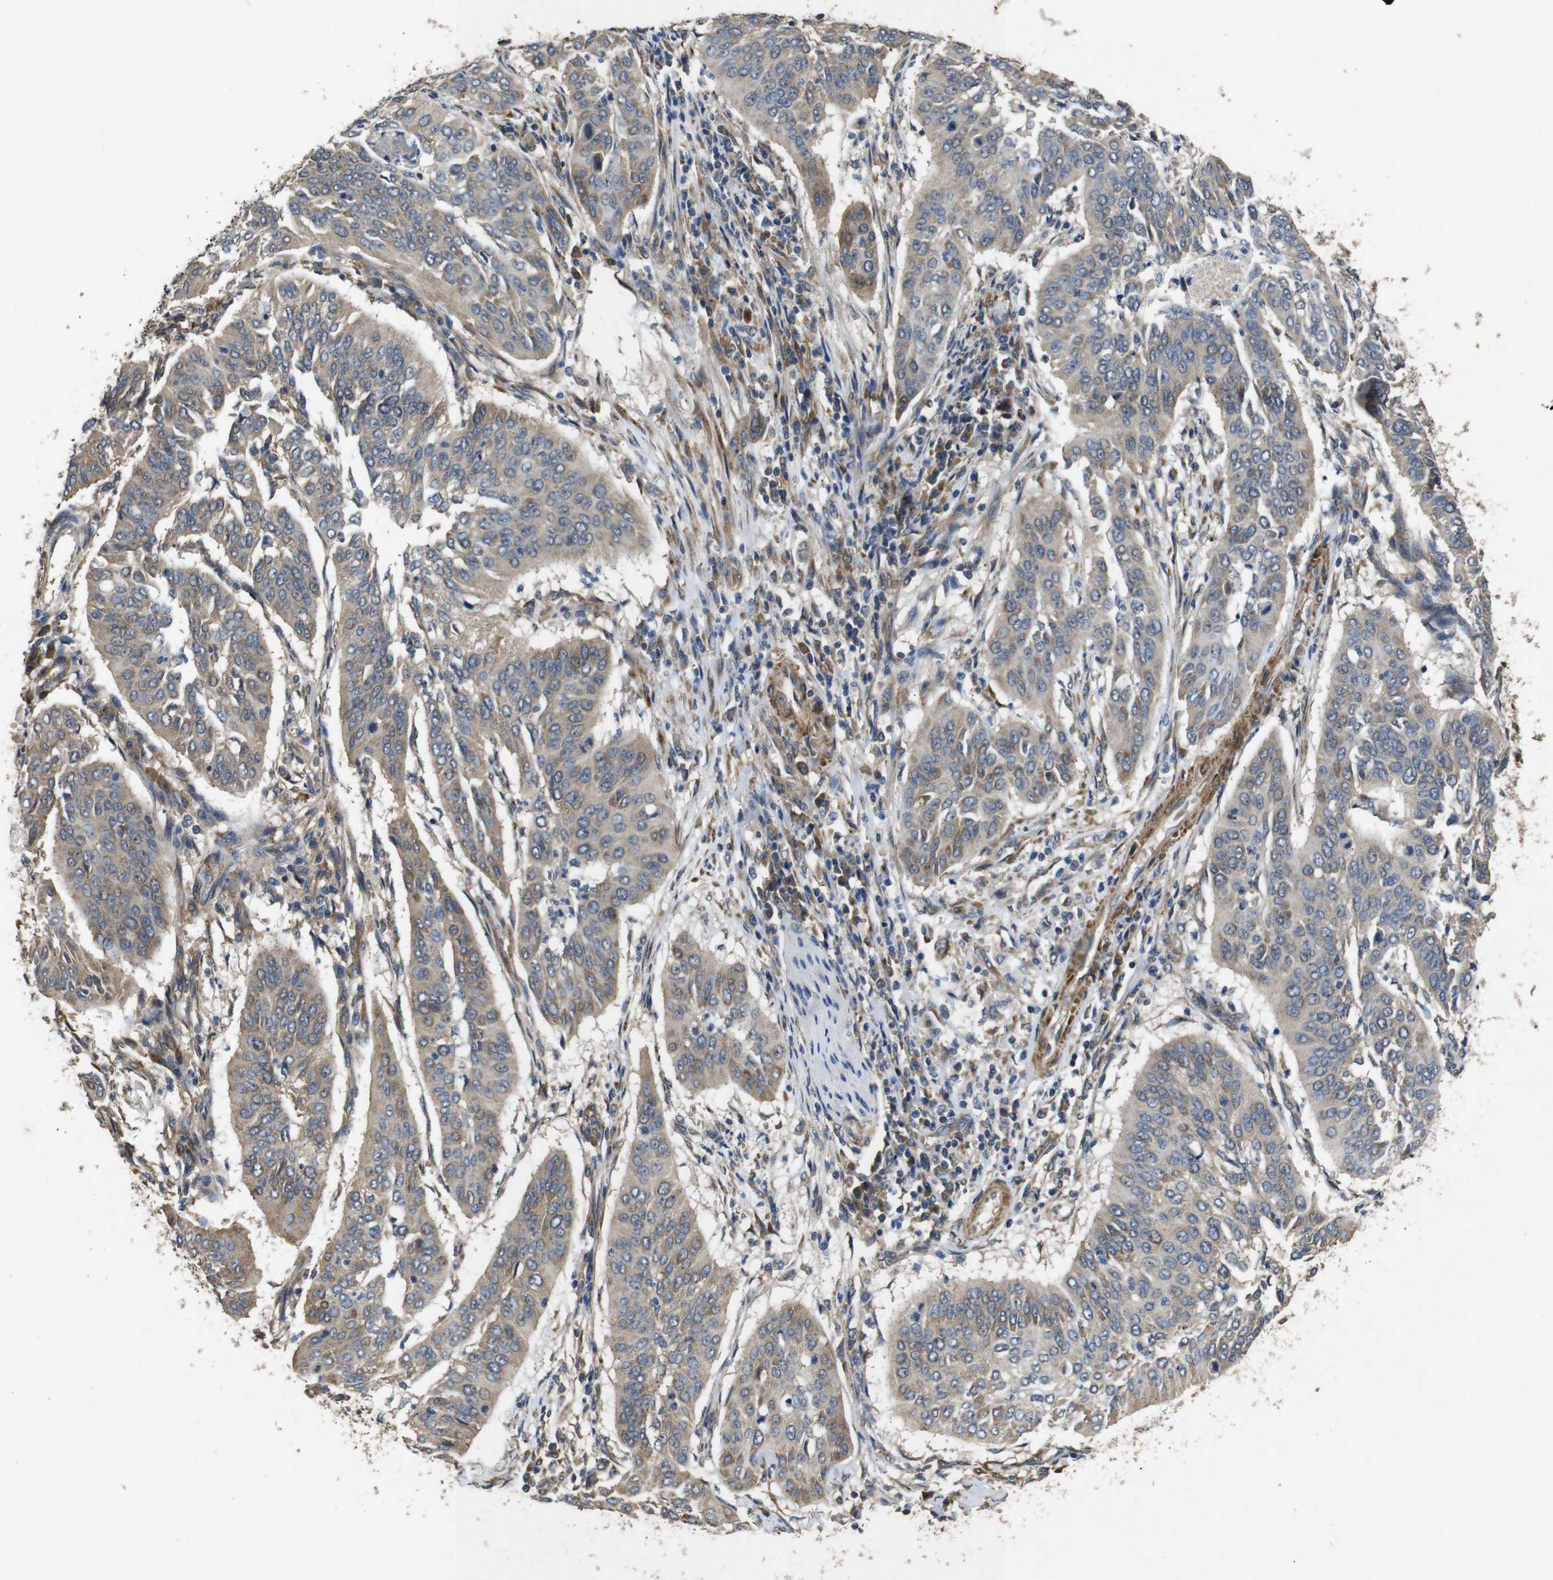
{"staining": {"intensity": "weak", "quantity": ">75%", "location": "cytoplasmic/membranous"}, "tissue": "cervical cancer", "cell_type": "Tumor cells", "image_type": "cancer", "snomed": [{"axis": "morphology", "description": "Normal tissue, NOS"}, {"axis": "morphology", "description": "Squamous cell carcinoma, NOS"}, {"axis": "topography", "description": "Cervix"}], "caption": "Protein analysis of squamous cell carcinoma (cervical) tissue exhibits weak cytoplasmic/membranous positivity in about >75% of tumor cells.", "gene": "BNIP3", "patient": {"sex": "female", "age": 39}}